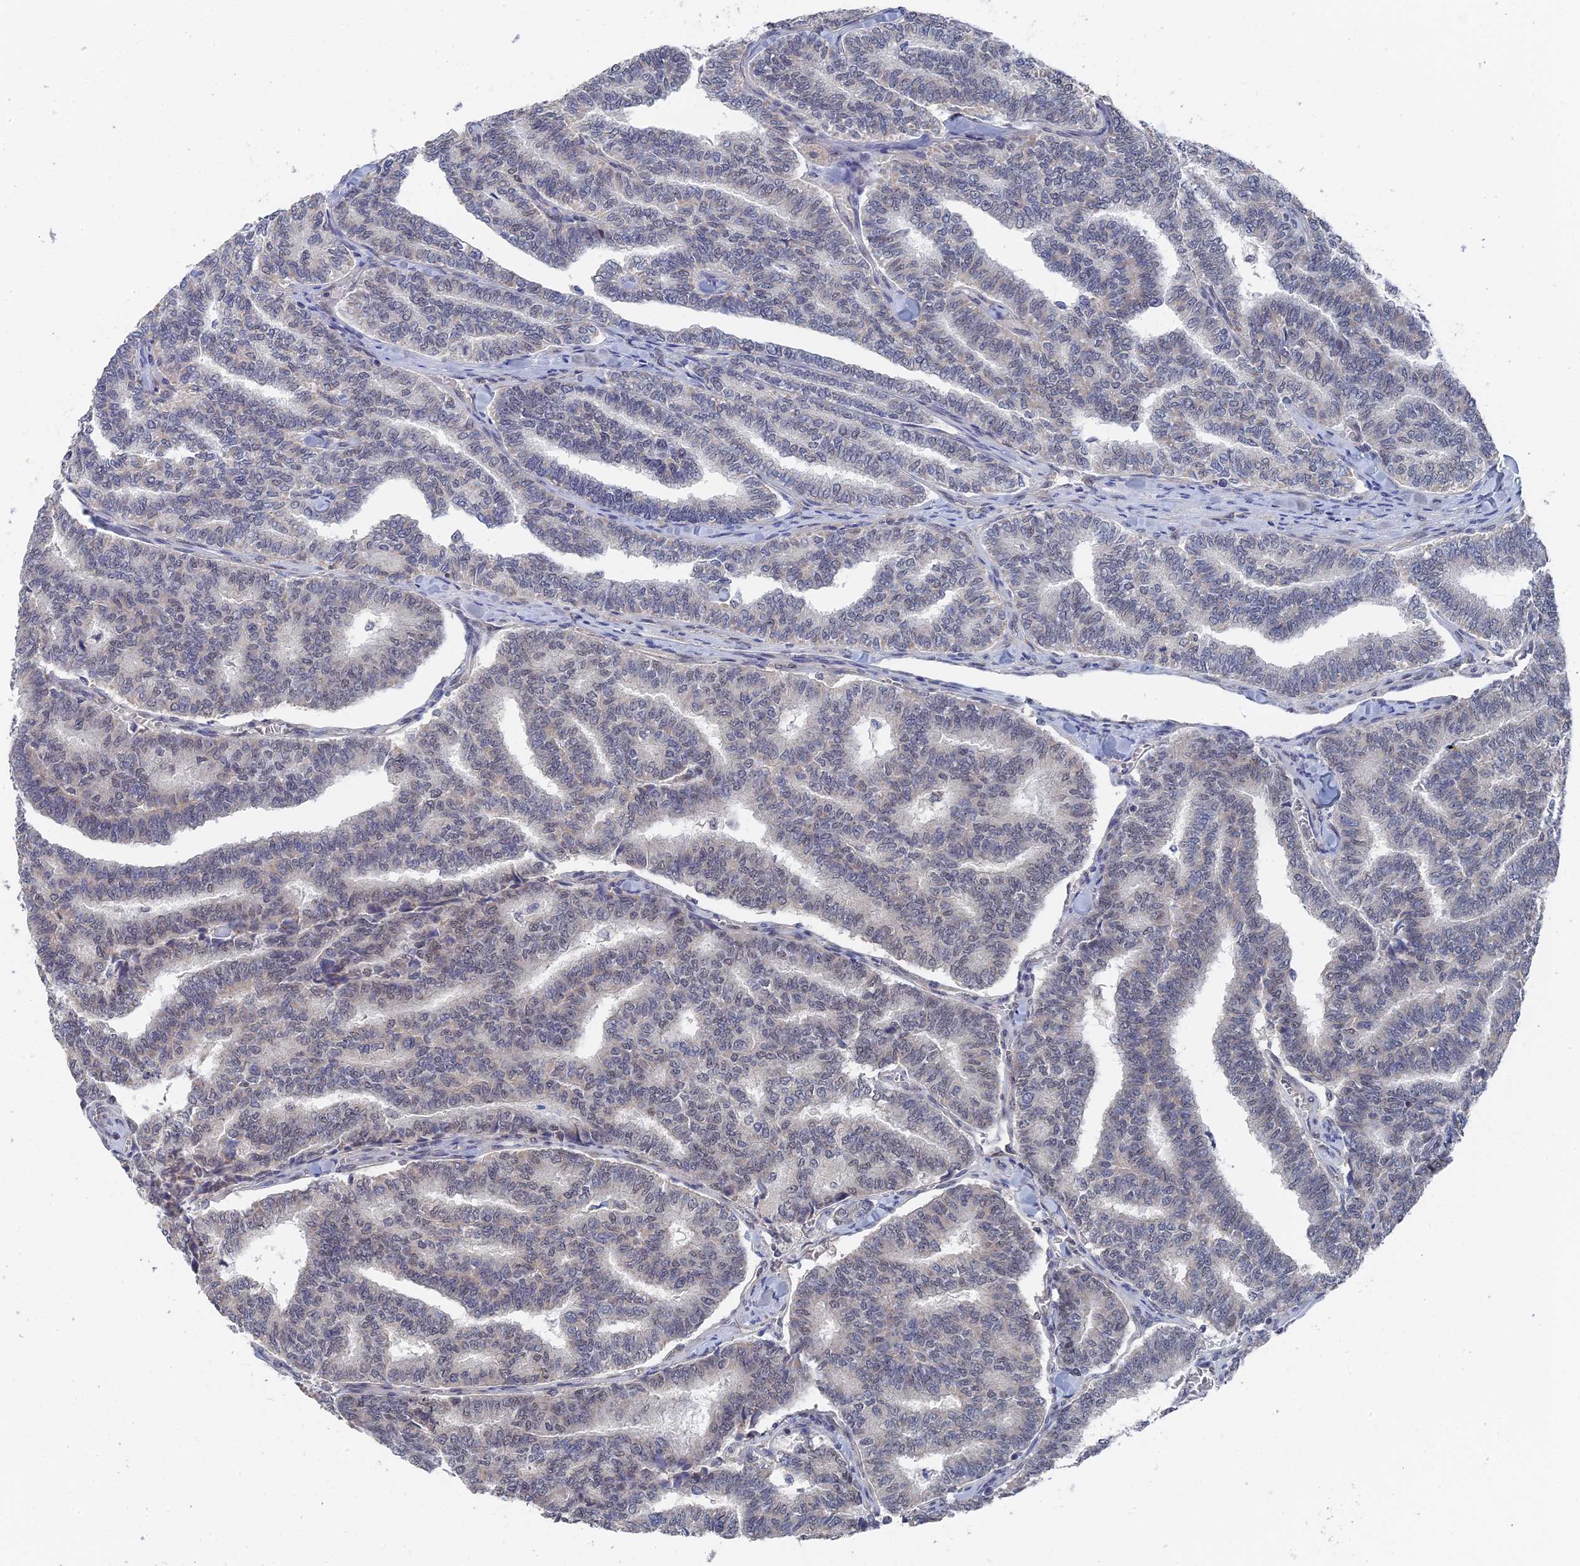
{"staining": {"intensity": "weak", "quantity": "<25%", "location": "nuclear"}, "tissue": "thyroid cancer", "cell_type": "Tumor cells", "image_type": "cancer", "snomed": [{"axis": "morphology", "description": "Papillary adenocarcinoma, NOS"}, {"axis": "topography", "description": "Thyroid gland"}], "caption": "Image shows no significant protein staining in tumor cells of thyroid cancer (papillary adenocarcinoma).", "gene": "TSSC4", "patient": {"sex": "female", "age": 35}}